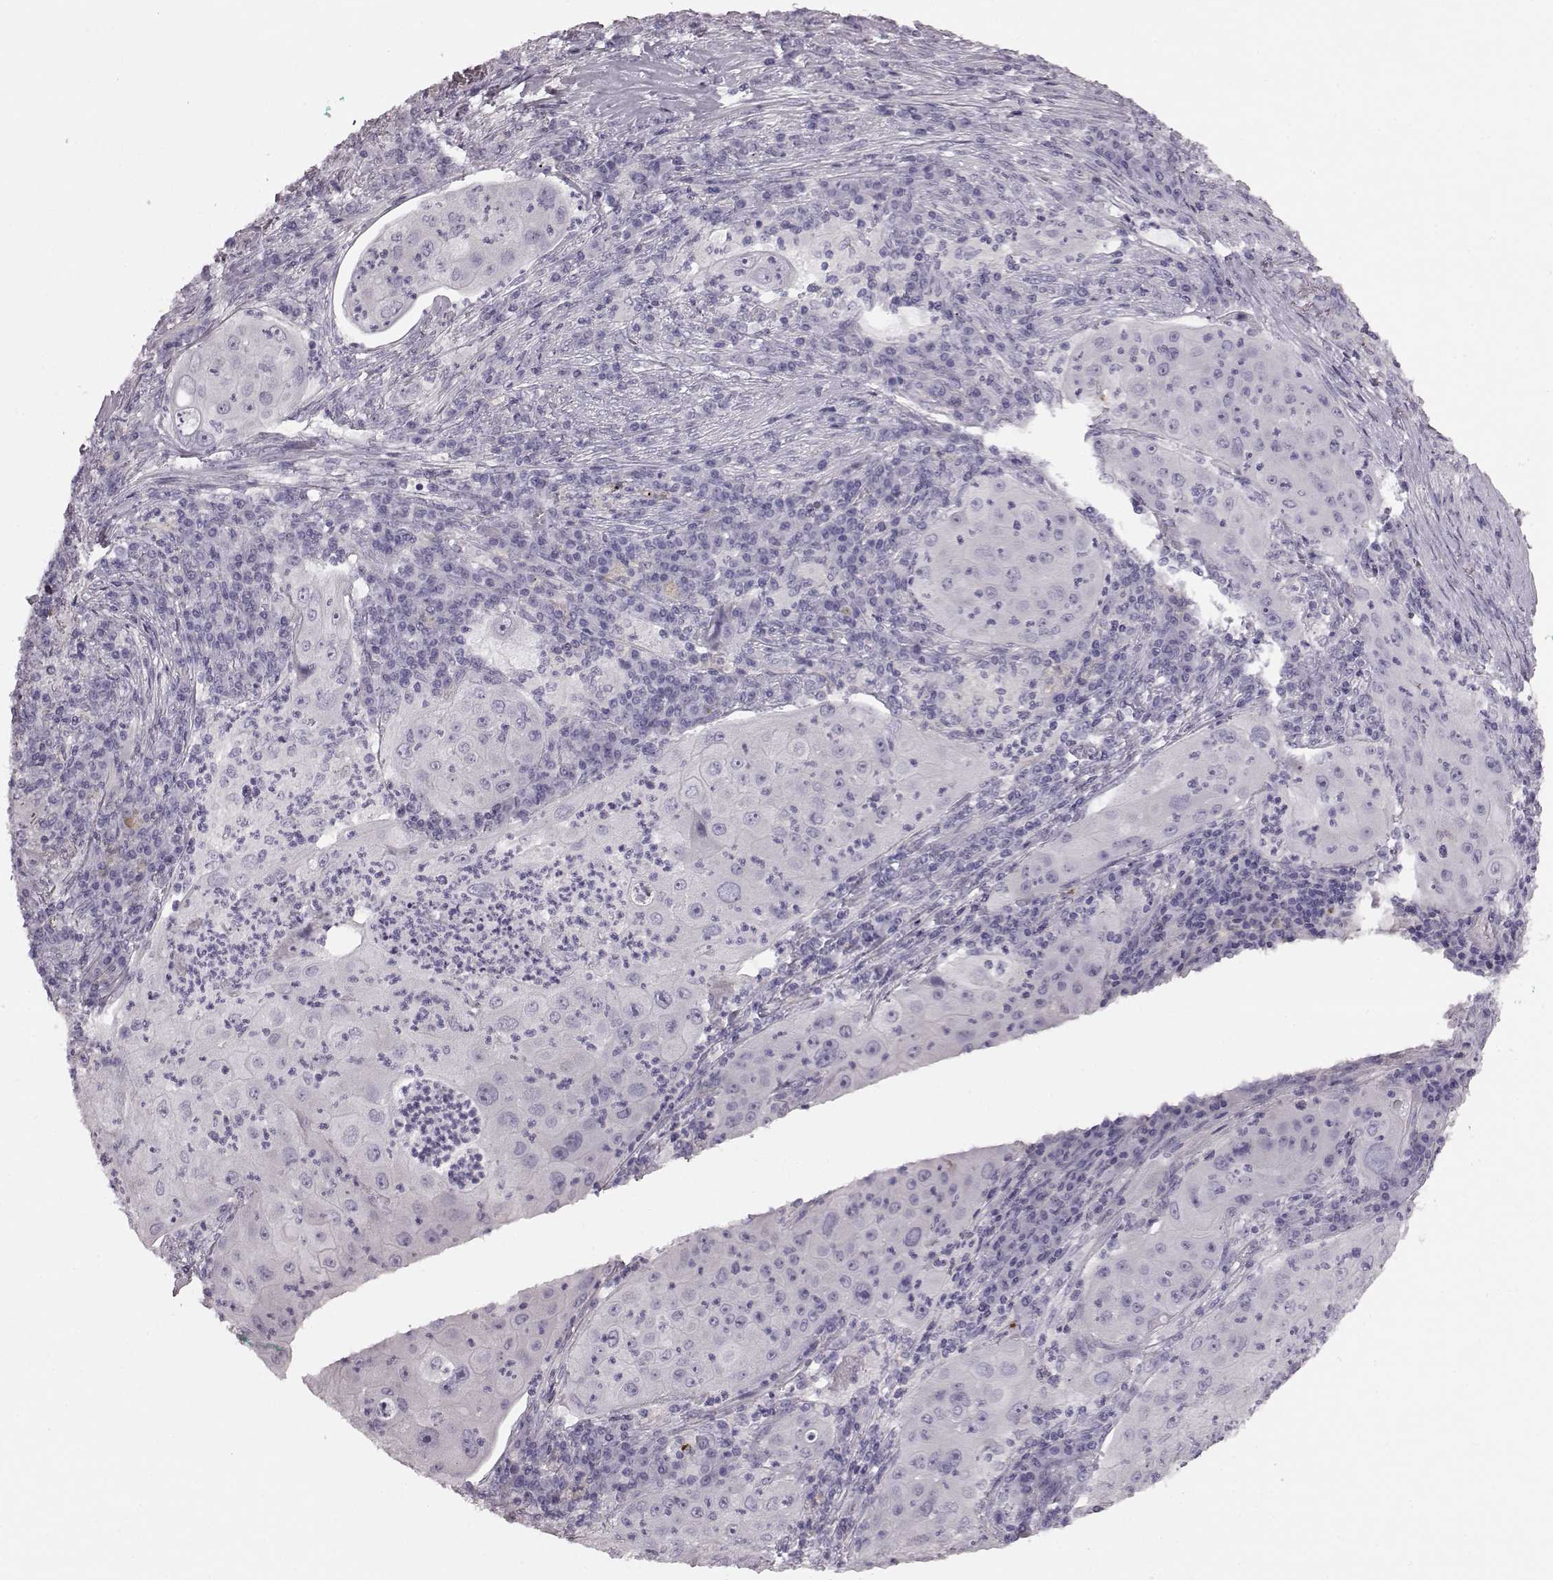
{"staining": {"intensity": "negative", "quantity": "none", "location": "none"}, "tissue": "lung cancer", "cell_type": "Tumor cells", "image_type": "cancer", "snomed": [{"axis": "morphology", "description": "Squamous cell carcinoma, NOS"}, {"axis": "topography", "description": "Lung"}], "caption": "Immunohistochemical staining of human squamous cell carcinoma (lung) displays no significant expression in tumor cells.", "gene": "SNTG1", "patient": {"sex": "female", "age": 59}}